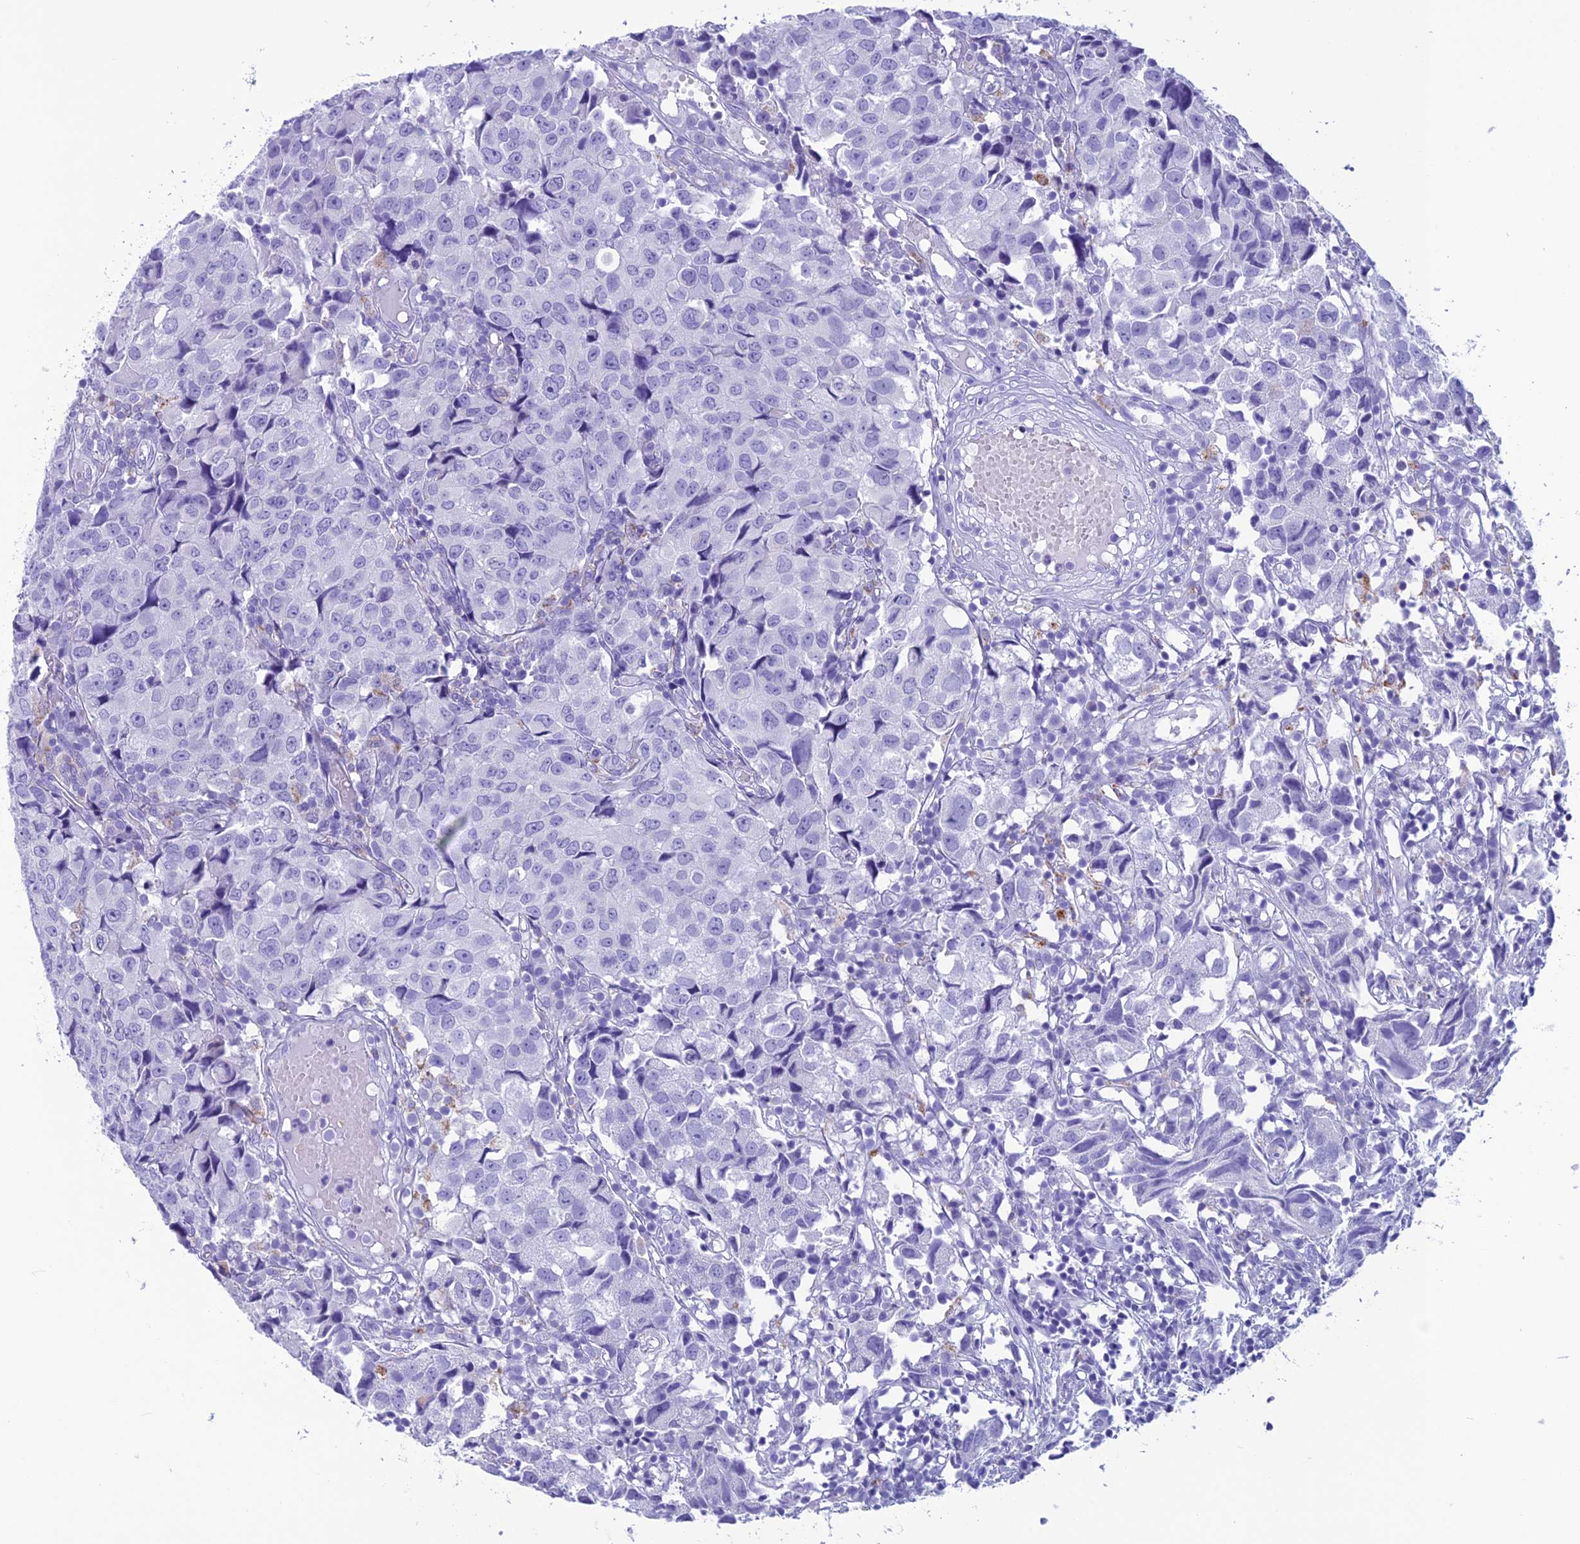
{"staining": {"intensity": "moderate", "quantity": "<25%", "location": "cytoplasmic/membranous"}, "tissue": "urothelial cancer", "cell_type": "Tumor cells", "image_type": "cancer", "snomed": [{"axis": "morphology", "description": "Urothelial carcinoma, High grade"}, {"axis": "topography", "description": "Urinary bladder"}], "caption": "Tumor cells display moderate cytoplasmic/membranous staining in approximately <25% of cells in urothelial cancer.", "gene": "TRAM1L1", "patient": {"sex": "female", "age": 75}}